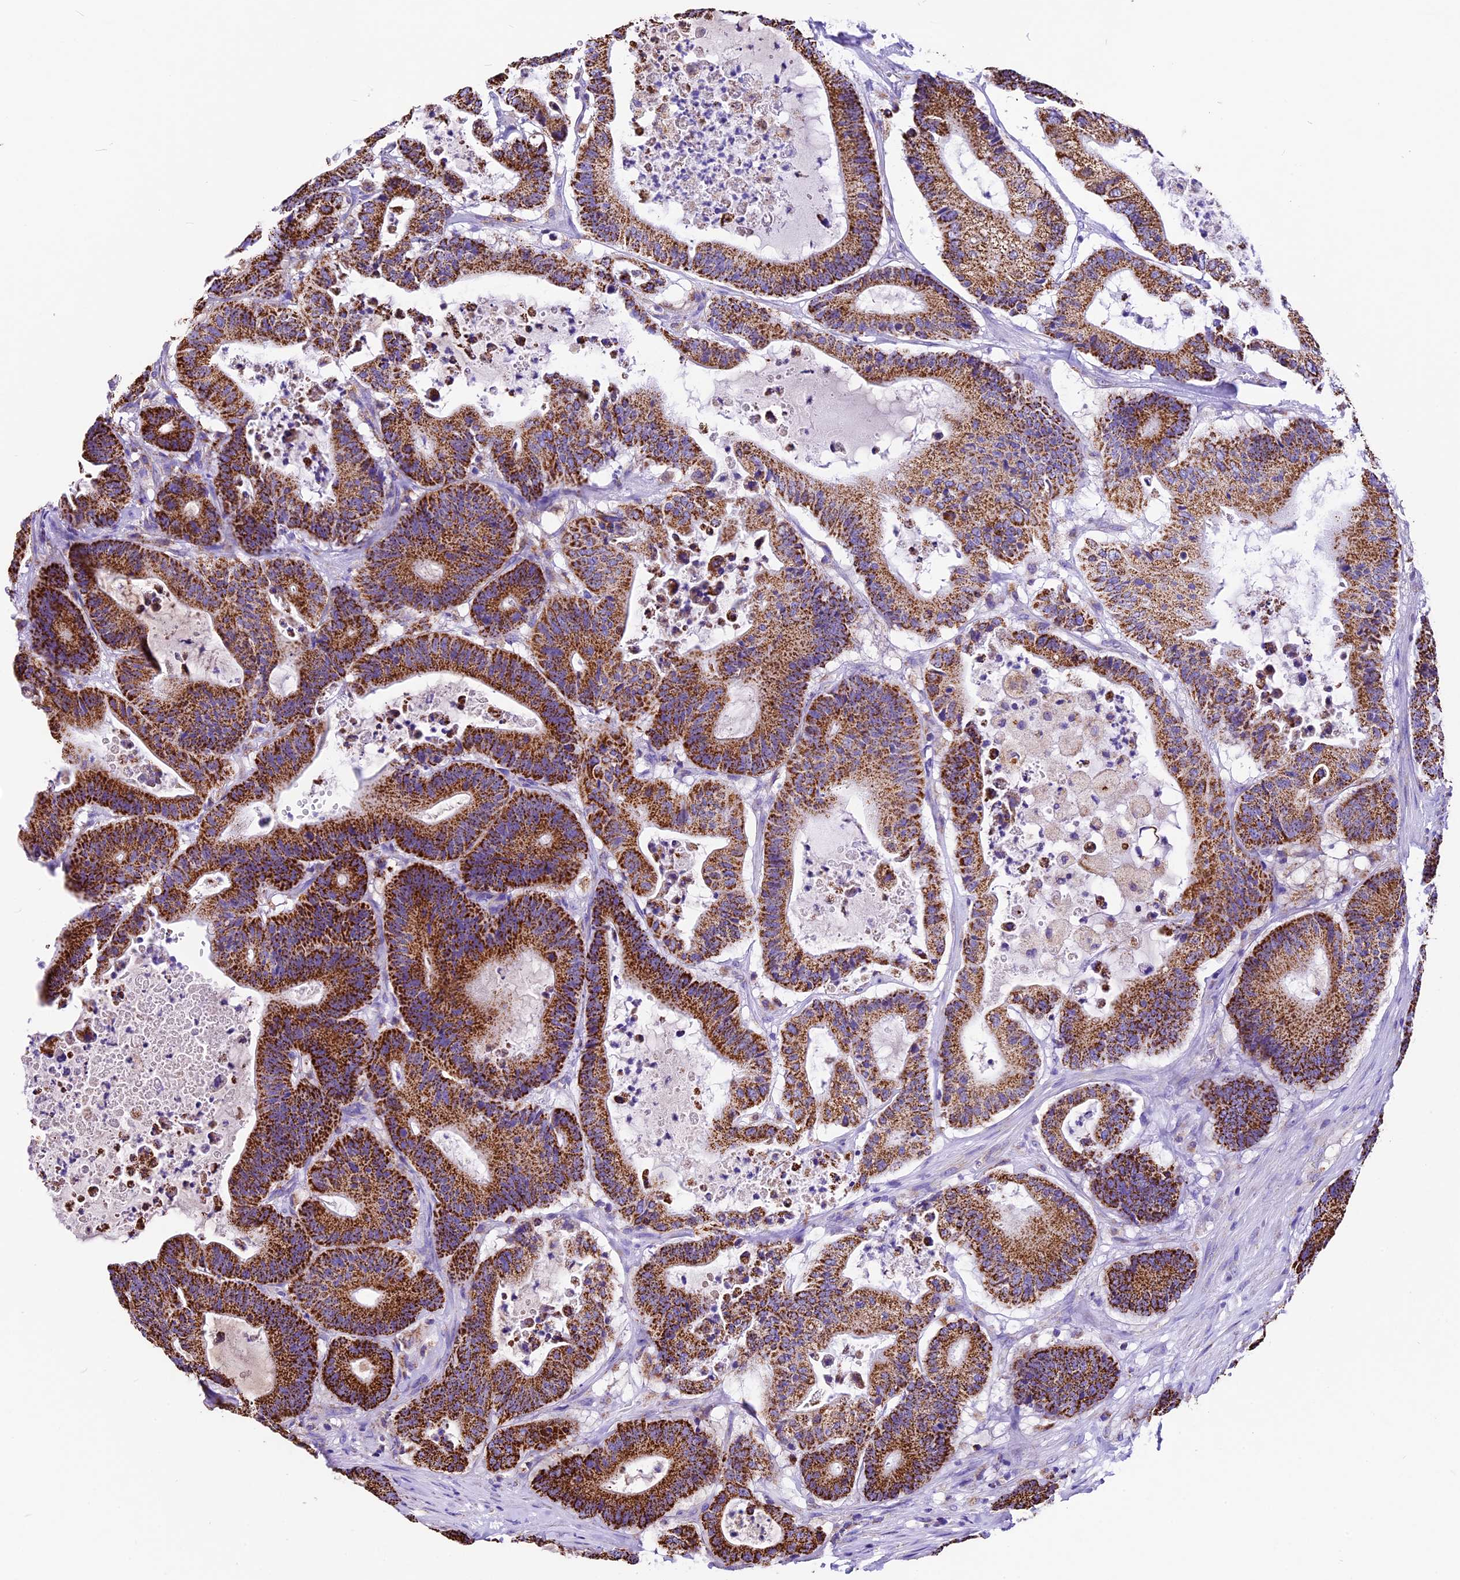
{"staining": {"intensity": "strong", "quantity": ">75%", "location": "cytoplasmic/membranous"}, "tissue": "colorectal cancer", "cell_type": "Tumor cells", "image_type": "cancer", "snomed": [{"axis": "morphology", "description": "Adenocarcinoma, NOS"}, {"axis": "topography", "description": "Colon"}], "caption": "IHC staining of colorectal adenocarcinoma, which shows high levels of strong cytoplasmic/membranous positivity in about >75% of tumor cells indicating strong cytoplasmic/membranous protein positivity. The staining was performed using DAB (3,3'-diaminobenzidine) (brown) for protein detection and nuclei were counterstained in hematoxylin (blue).", "gene": "DCAF5", "patient": {"sex": "female", "age": 84}}